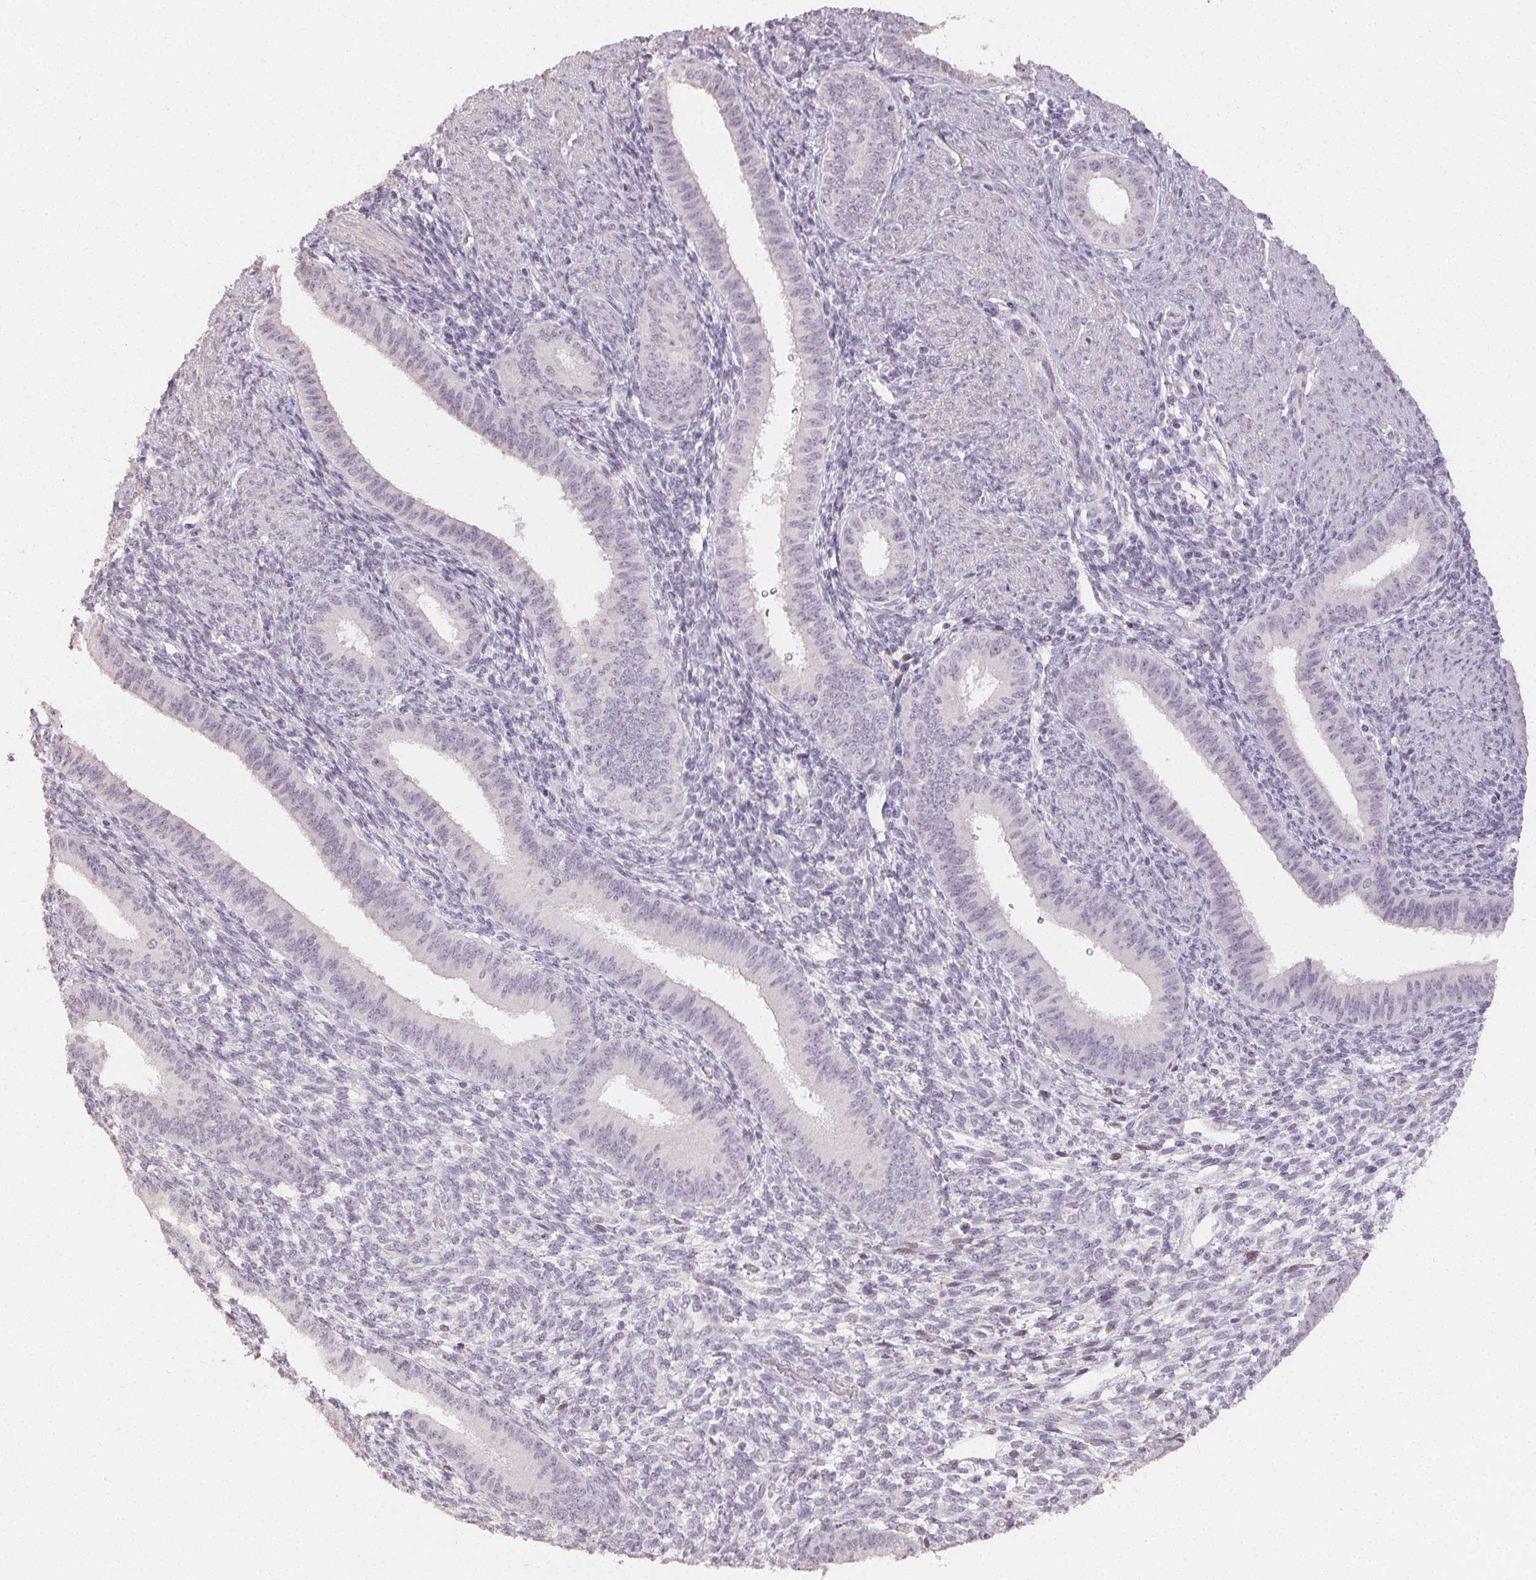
{"staining": {"intensity": "negative", "quantity": "none", "location": "none"}, "tissue": "endometrium", "cell_type": "Cells in endometrial stroma", "image_type": "normal", "snomed": [{"axis": "morphology", "description": "Normal tissue, NOS"}, {"axis": "topography", "description": "Endometrium"}], "caption": "This is a histopathology image of IHC staining of benign endometrium, which shows no staining in cells in endometrial stroma. The staining is performed using DAB (3,3'-diaminobenzidine) brown chromogen with nuclei counter-stained in using hematoxylin.", "gene": "TMEM174", "patient": {"sex": "female", "age": 39}}